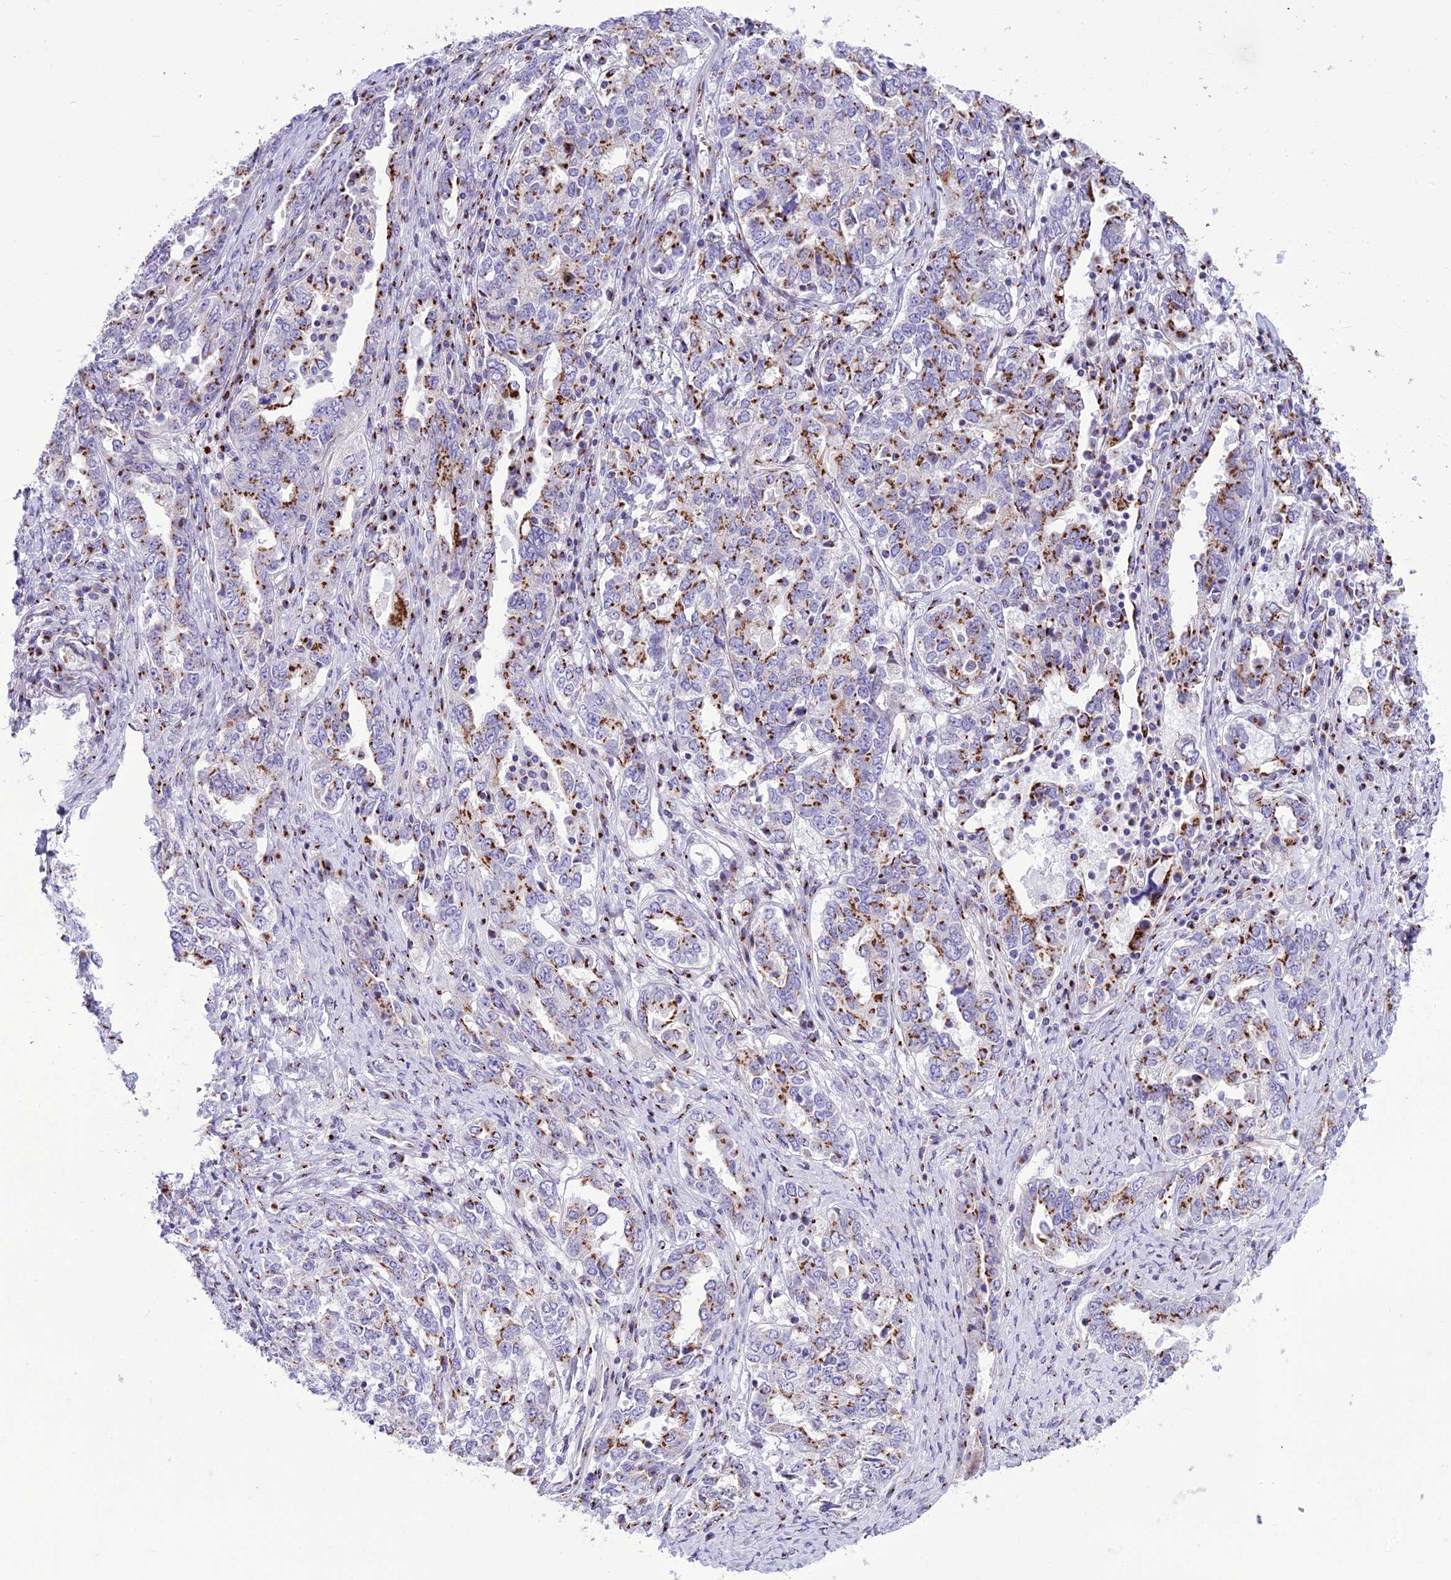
{"staining": {"intensity": "moderate", "quantity": ">75%", "location": "cytoplasmic/membranous"}, "tissue": "ovarian cancer", "cell_type": "Tumor cells", "image_type": "cancer", "snomed": [{"axis": "morphology", "description": "Carcinoma, endometroid"}, {"axis": "topography", "description": "Ovary"}], "caption": "IHC image of ovarian cancer (endometroid carcinoma) stained for a protein (brown), which exhibits medium levels of moderate cytoplasmic/membranous positivity in approximately >75% of tumor cells.", "gene": "GOLM2", "patient": {"sex": "female", "age": 62}}